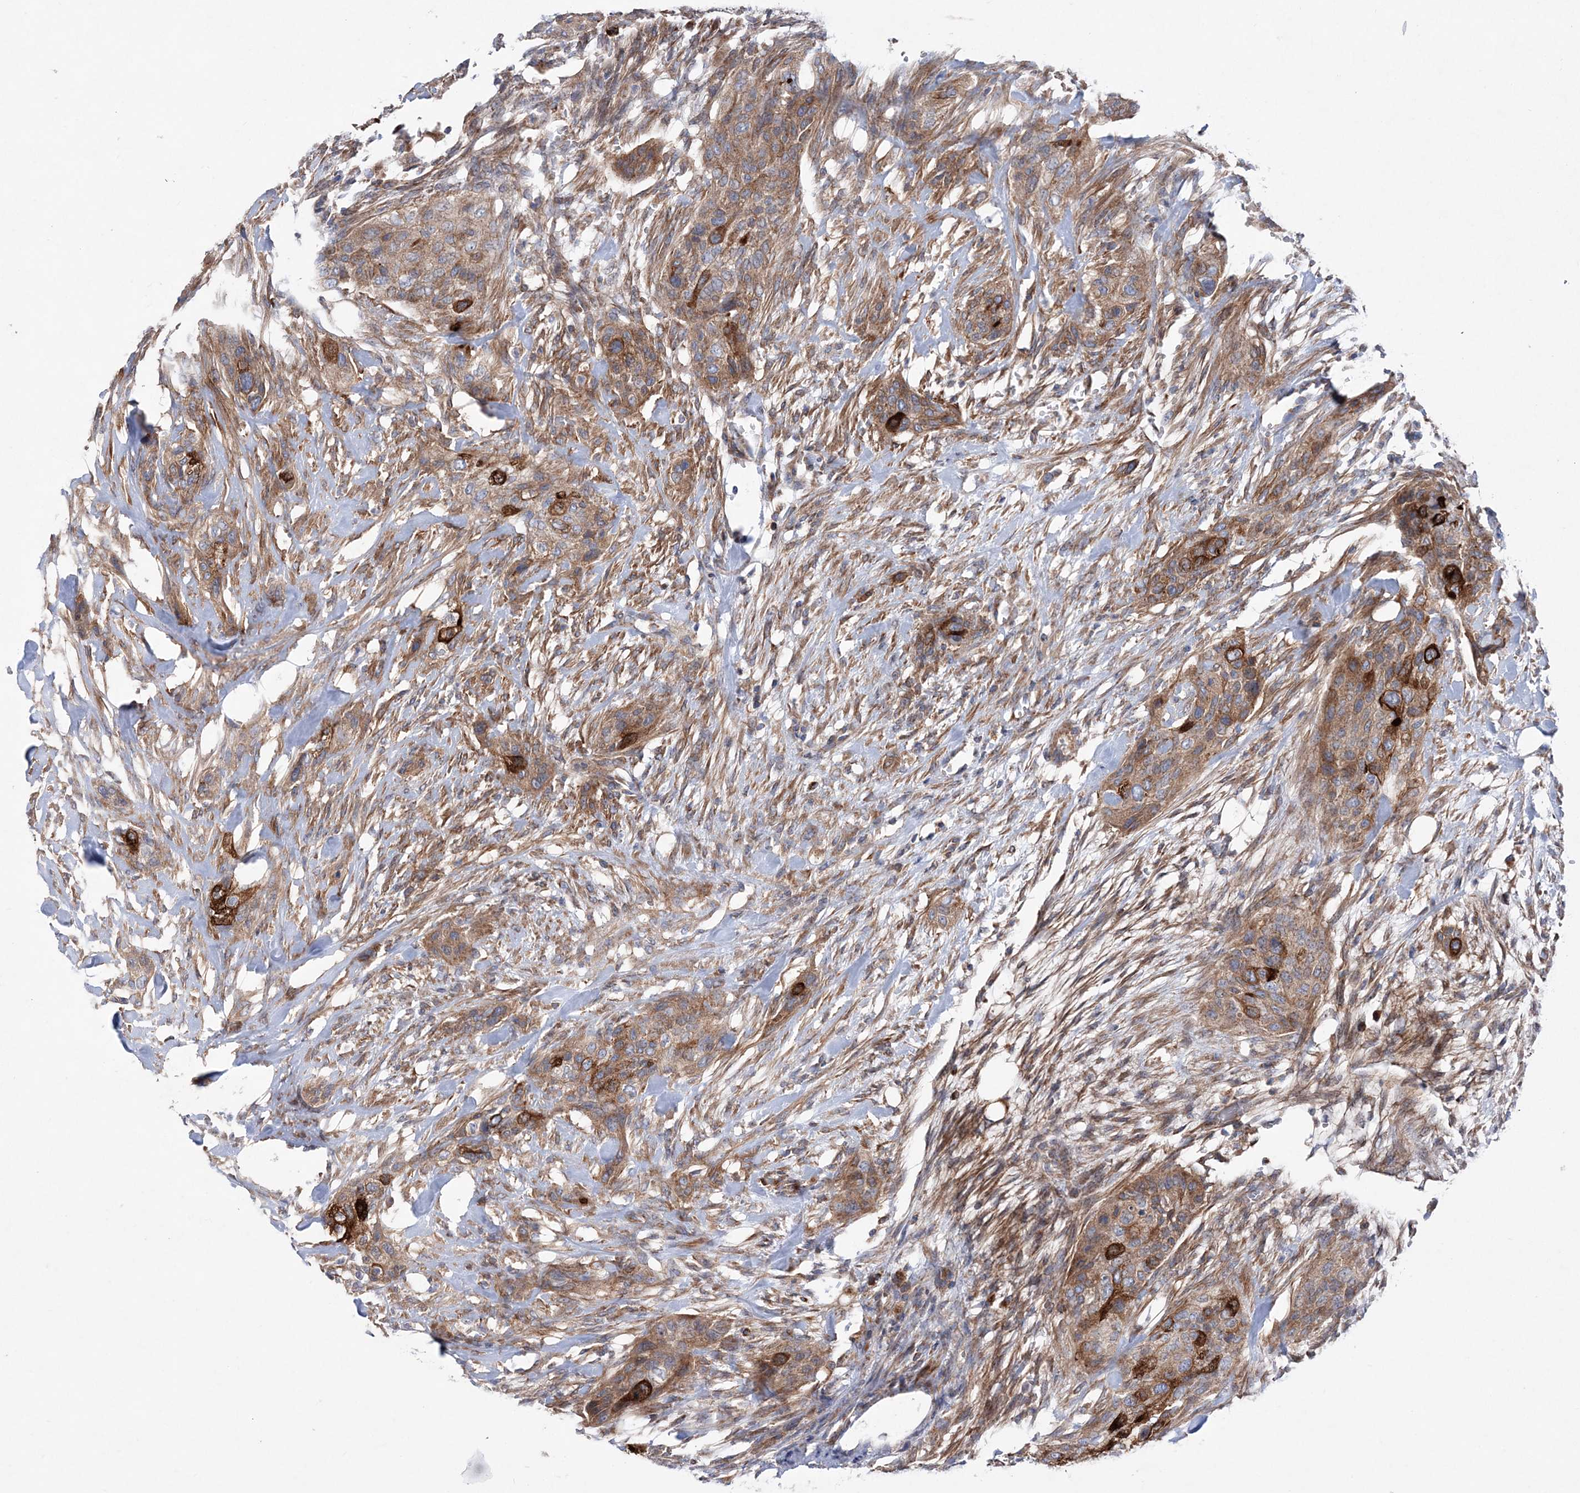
{"staining": {"intensity": "moderate", "quantity": ">75%", "location": "cytoplasmic/membranous"}, "tissue": "urothelial cancer", "cell_type": "Tumor cells", "image_type": "cancer", "snomed": [{"axis": "morphology", "description": "Urothelial carcinoma, High grade"}, {"axis": "topography", "description": "Urinary bladder"}], "caption": "Immunohistochemical staining of high-grade urothelial carcinoma demonstrates moderate cytoplasmic/membranous protein positivity in about >75% of tumor cells.", "gene": "NGLY1", "patient": {"sex": "male", "age": 35}}